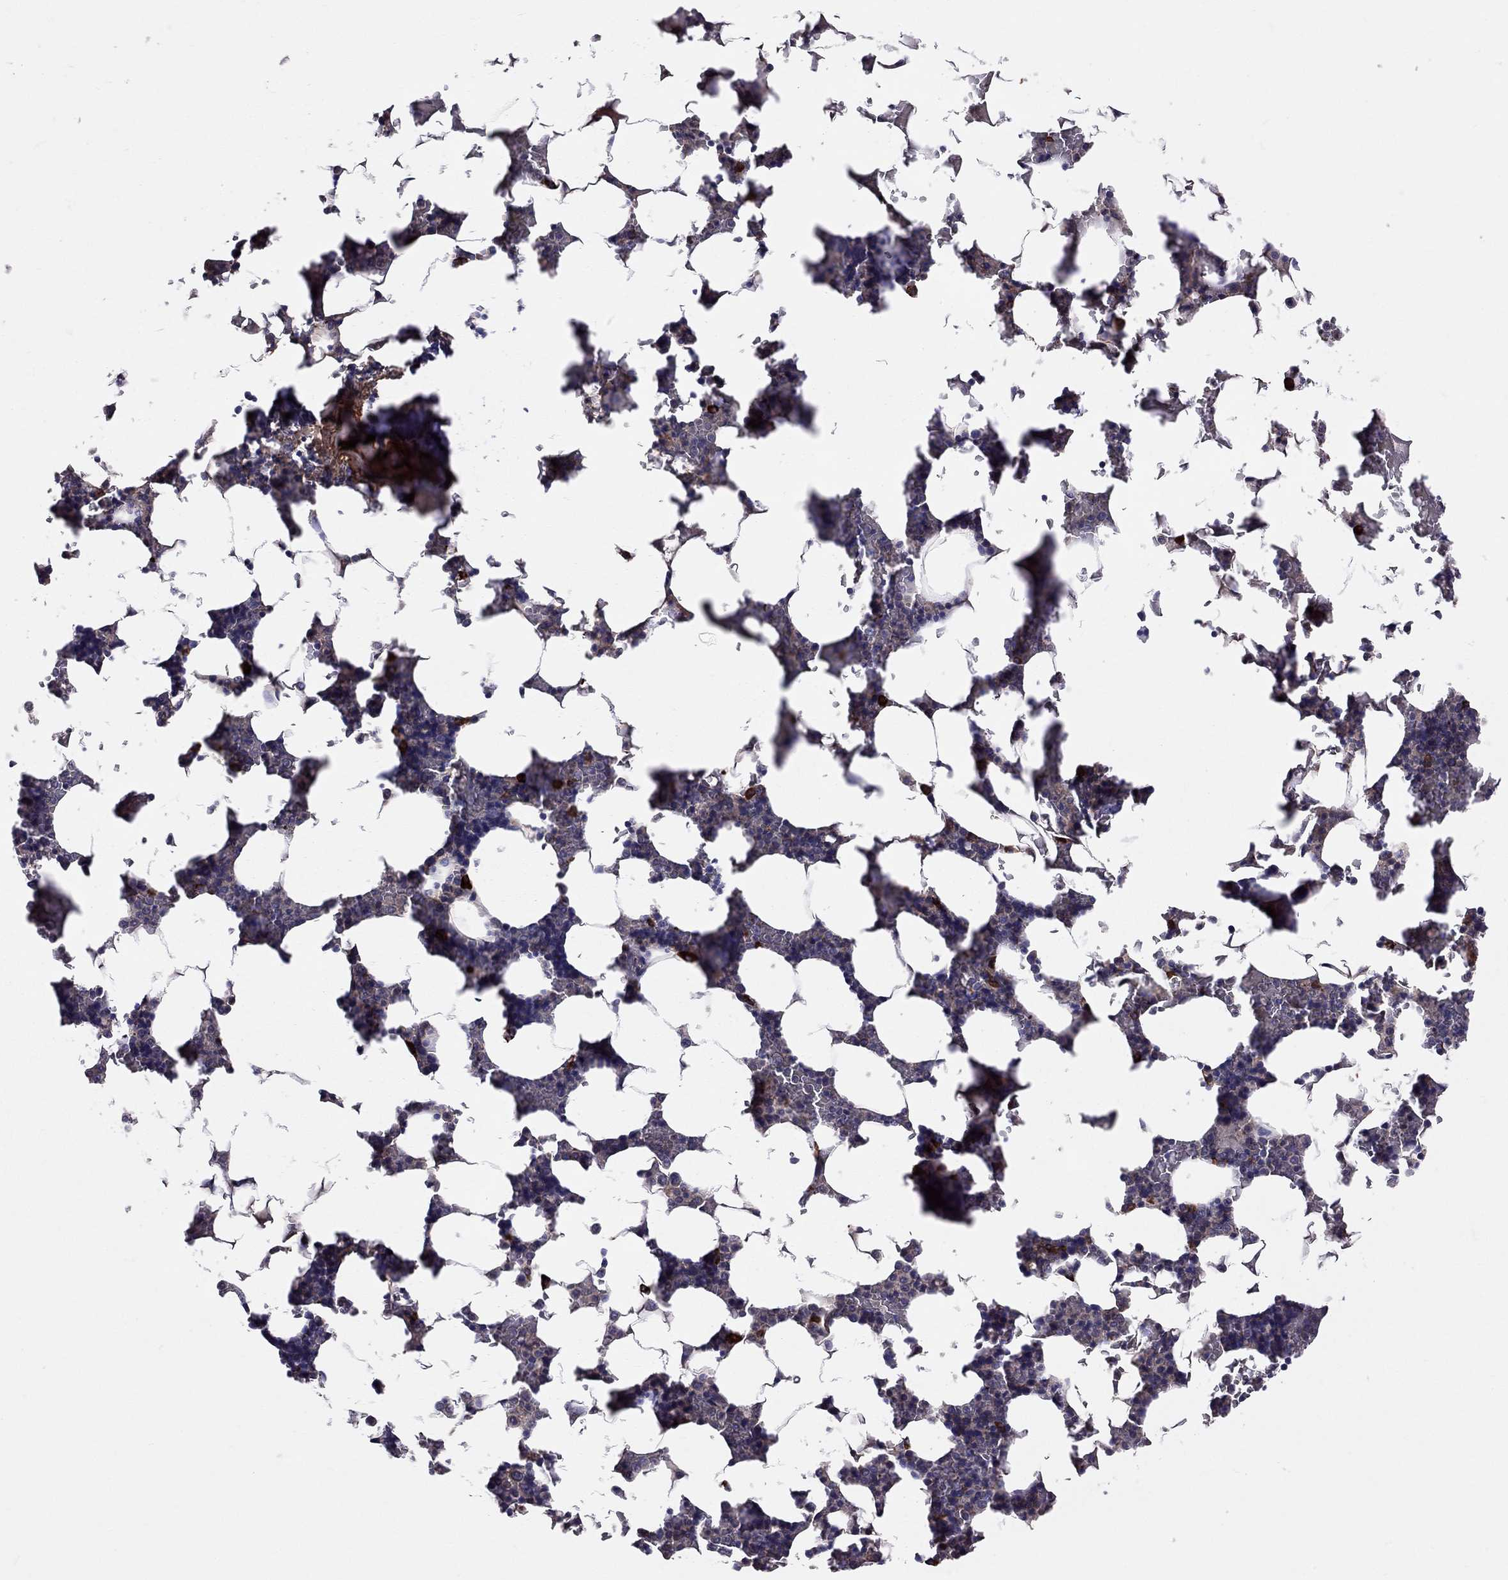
{"staining": {"intensity": "strong", "quantity": "<25%", "location": "cytoplasmic/membranous"}, "tissue": "bone marrow", "cell_type": "Hematopoietic cells", "image_type": "normal", "snomed": [{"axis": "morphology", "description": "Normal tissue, NOS"}, {"axis": "topography", "description": "Bone marrow"}], "caption": "Protein expression analysis of normal human bone marrow reveals strong cytoplasmic/membranous positivity in approximately <25% of hematopoietic cells. (DAB (3,3'-diaminobenzidine) IHC with brightfield microscopy, high magnification).", "gene": "PIK3CG", "patient": {"sex": "male", "age": 51}}